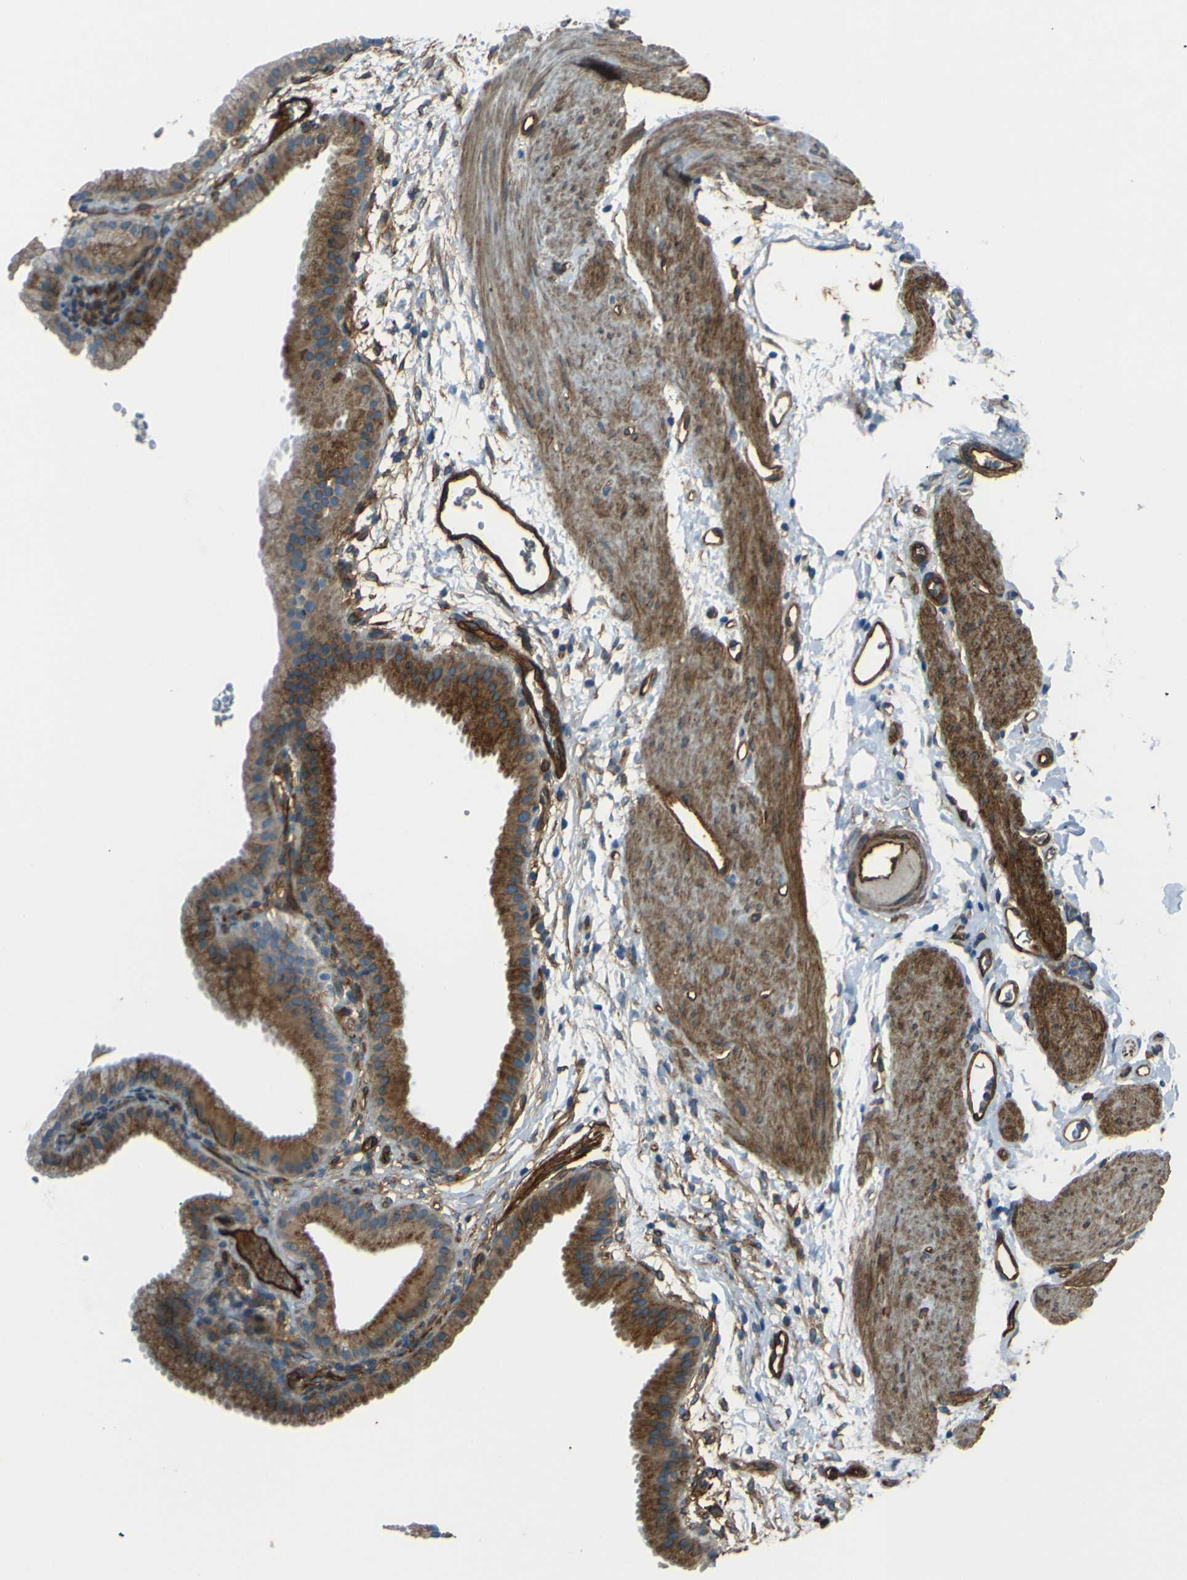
{"staining": {"intensity": "moderate", "quantity": ">75%", "location": "cytoplasmic/membranous"}, "tissue": "gallbladder", "cell_type": "Glandular cells", "image_type": "normal", "snomed": [{"axis": "morphology", "description": "Normal tissue, NOS"}, {"axis": "topography", "description": "Gallbladder"}], "caption": "High-power microscopy captured an IHC micrograph of benign gallbladder, revealing moderate cytoplasmic/membranous staining in approximately >75% of glandular cells.", "gene": "ENTPD1", "patient": {"sex": "female", "age": 64}}